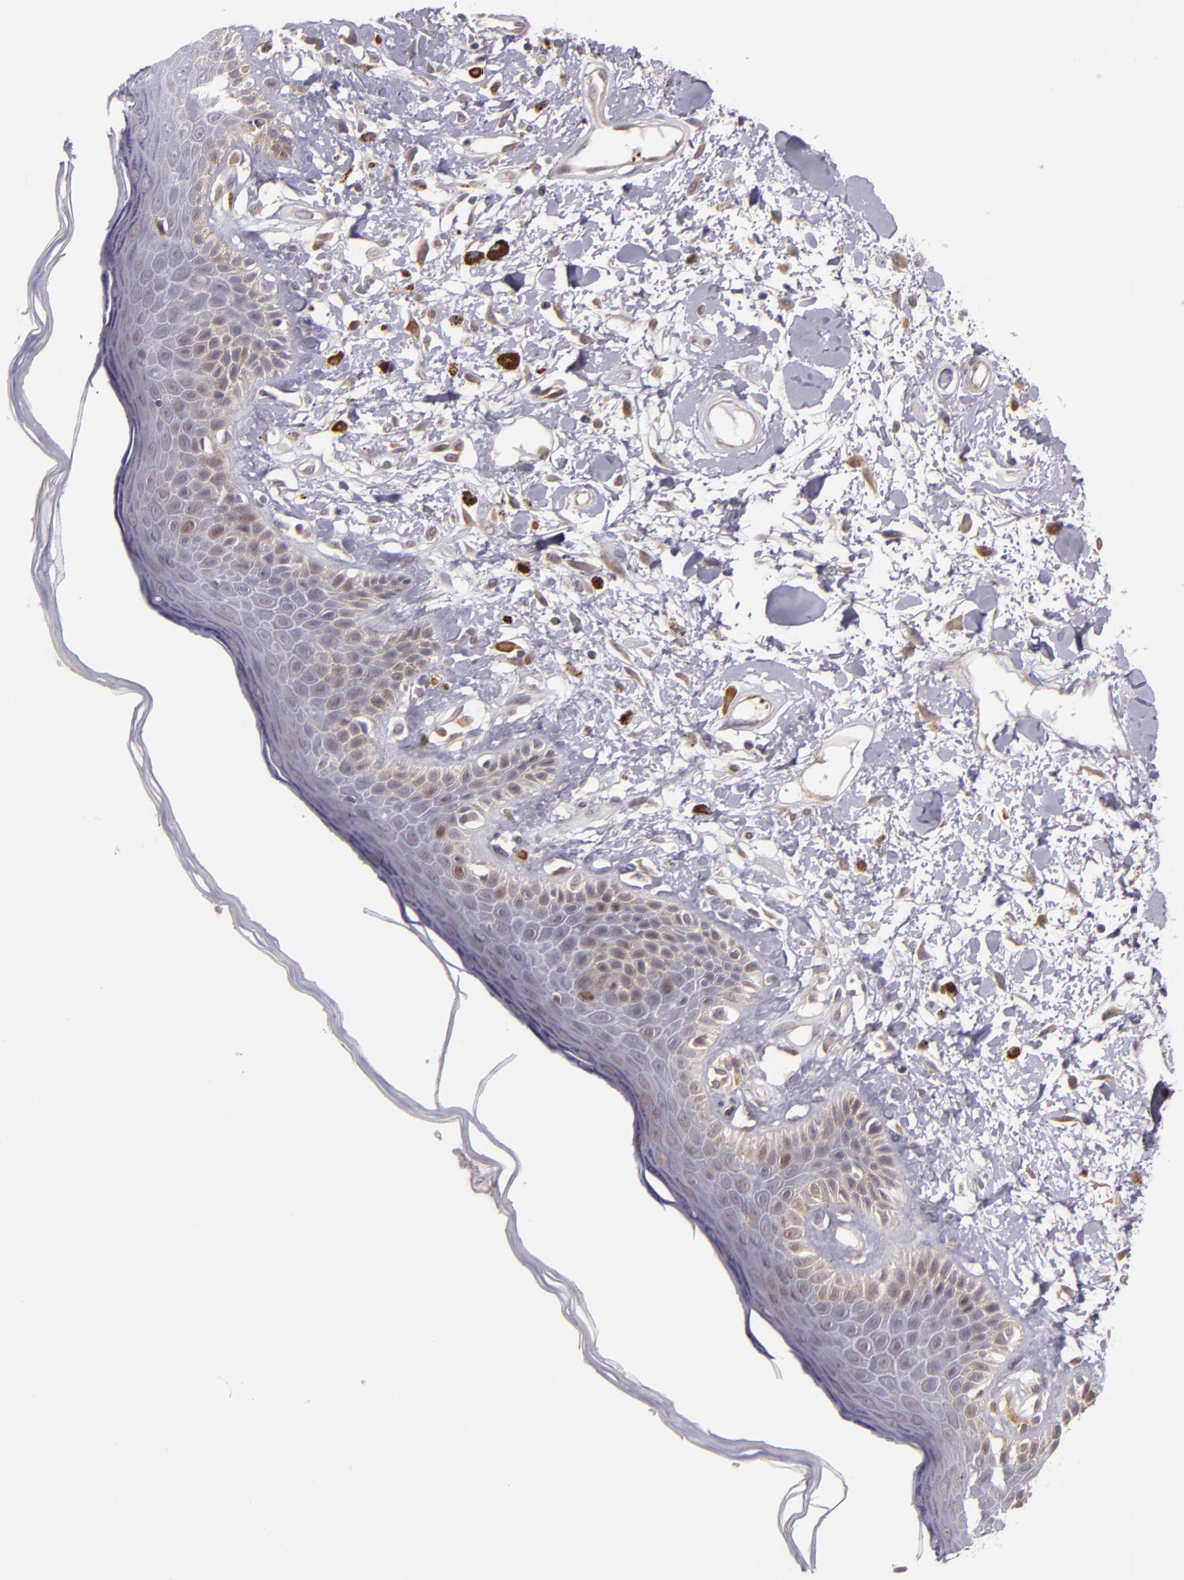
{"staining": {"intensity": "weak", "quantity": "<25%", "location": "cytoplasmic/membranous"}, "tissue": "skin", "cell_type": "Epidermal cells", "image_type": "normal", "snomed": [{"axis": "morphology", "description": "Normal tissue, NOS"}, {"axis": "topography", "description": "Anal"}], "caption": "Immunohistochemistry (IHC) of benign human skin shows no expression in epidermal cells. (DAB IHC visualized using brightfield microscopy, high magnification).", "gene": "SYTL4", "patient": {"sex": "female", "age": 78}}